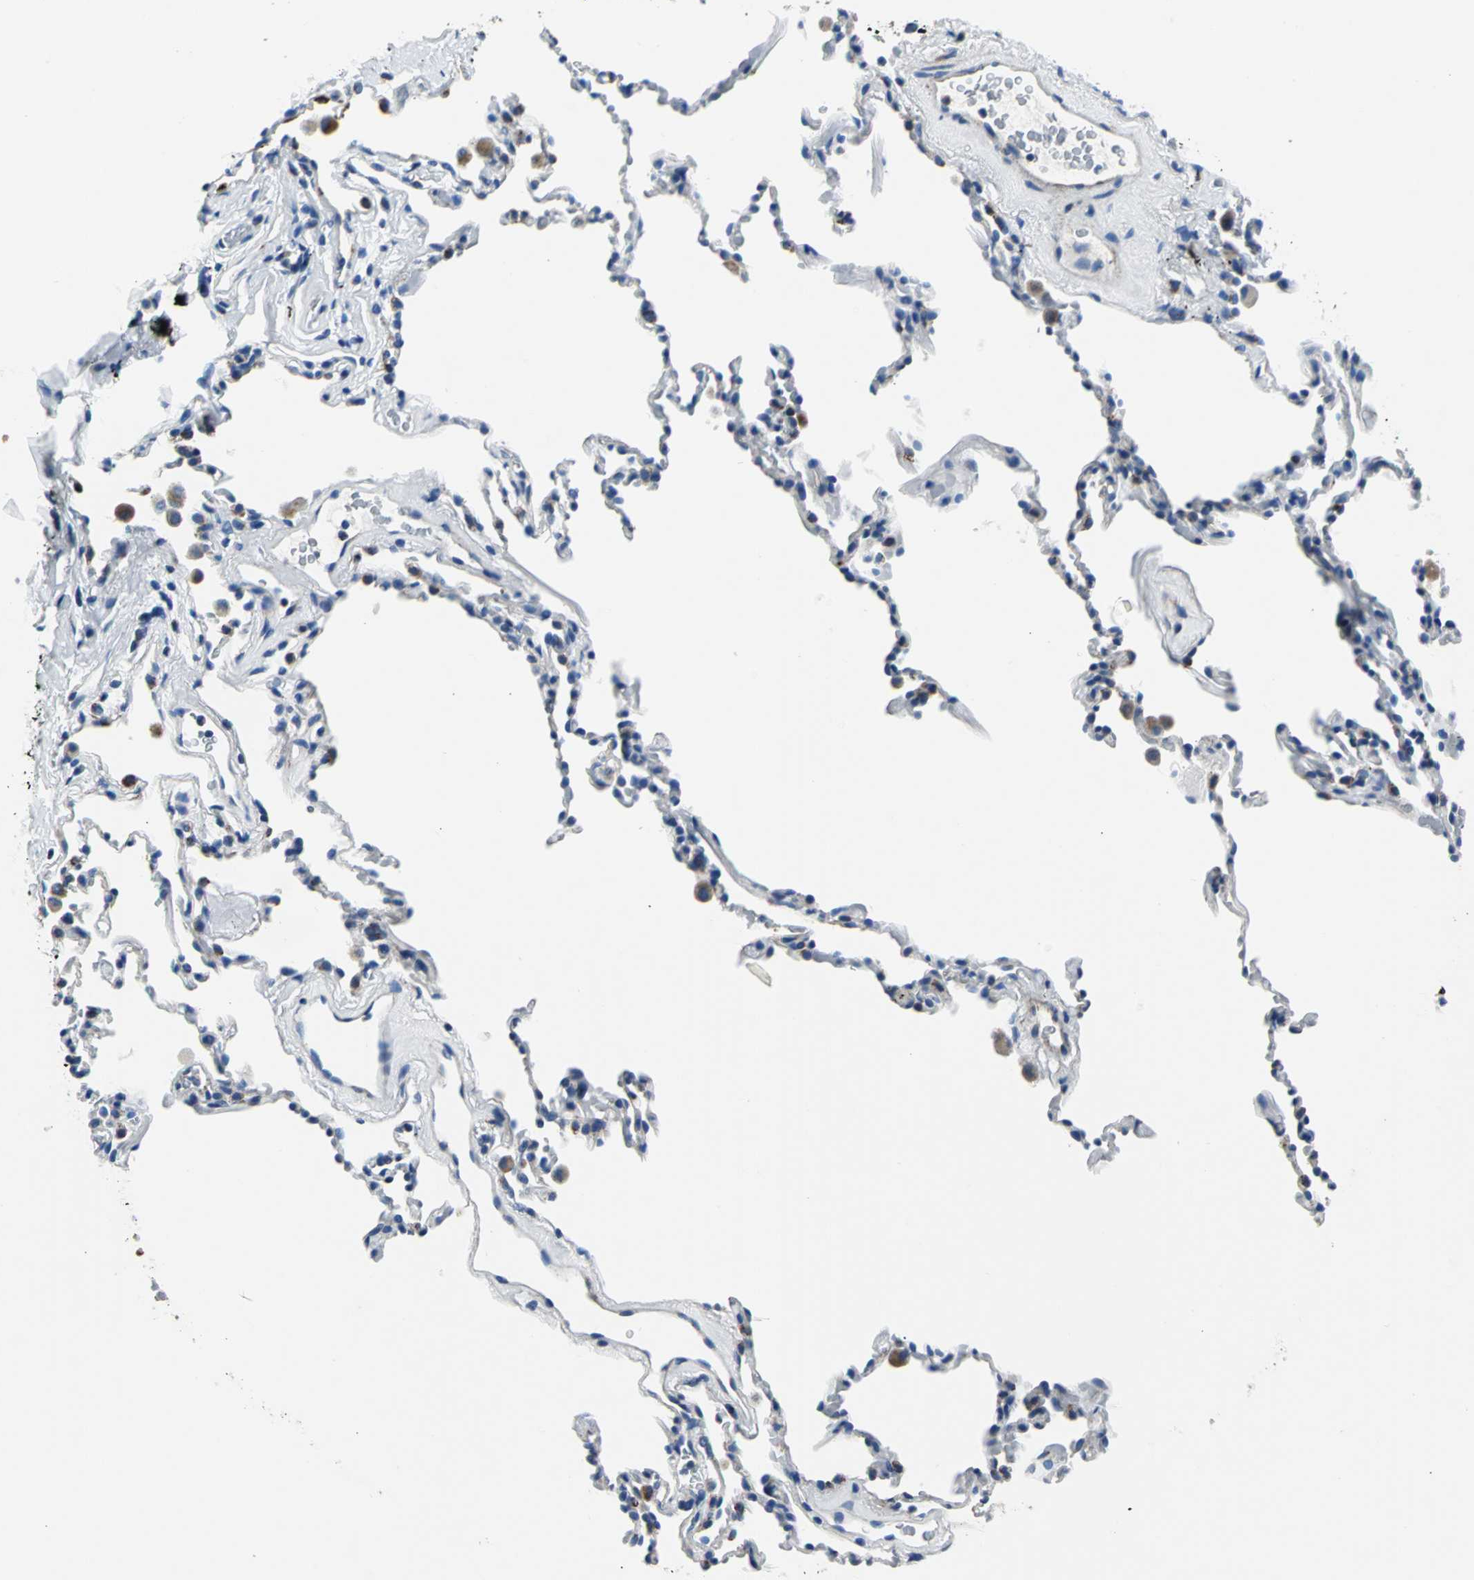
{"staining": {"intensity": "weak", "quantity": "25%-75%", "location": "cytoplasmic/membranous"}, "tissue": "lung", "cell_type": "Alveolar cells", "image_type": "normal", "snomed": [{"axis": "morphology", "description": "Normal tissue, NOS"}, {"axis": "morphology", "description": "Soft tissue tumor metastatic"}, {"axis": "topography", "description": "Lung"}], "caption": "Immunohistochemistry (IHC) photomicrograph of benign lung: human lung stained using immunohistochemistry (IHC) displays low levels of weak protein expression localized specifically in the cytoplasmic/membranous of alveolar cells, appearing as a cytoplasmic/membranous brown color.", "gene": "IFI6", "patient": {"sex": "male", "age": 59}}